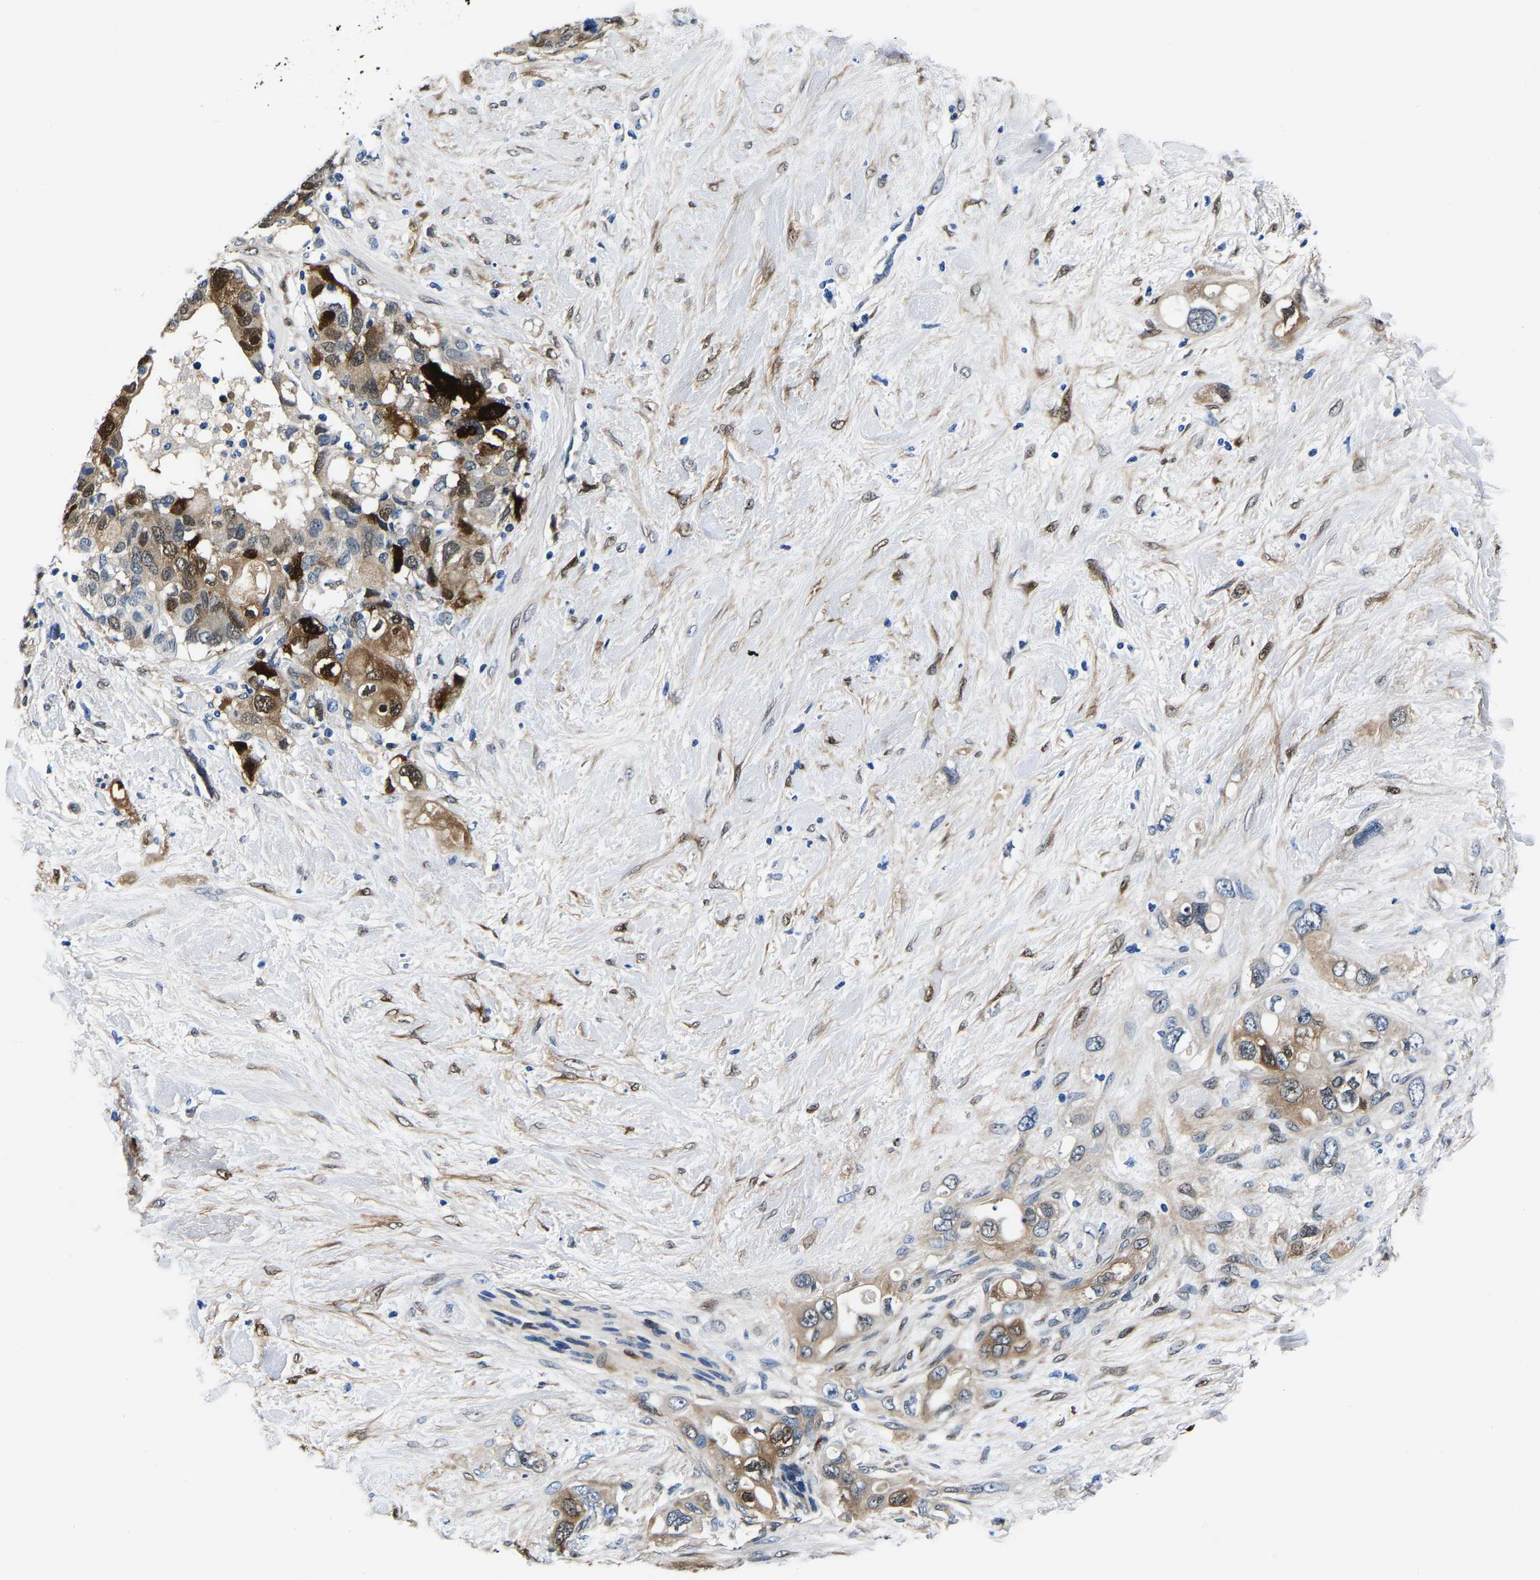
{"staining": {"intensity": "moderate", "quantity": ">75%", "location": "cytoplasmic/membranous,nuclear"}, "tissue": "pancreatic cancer", "cell_type": "Tumor cells", "image_type": "cancer", "snomed": [{"axis": "morphology", "description": "Adenocarcinoma, NOS"}, {"axis": "topography", "description": "Pancreas"}], "caption": "About >75% of tumor cells in pancreatic adenocarcinoma show moderate cytoplasmic/membranous and nuclear protein positivity as visualized by brown immunohistochemical staining.", "gene": "S100A13", "patient": {"sex": "female", "age": 56}}